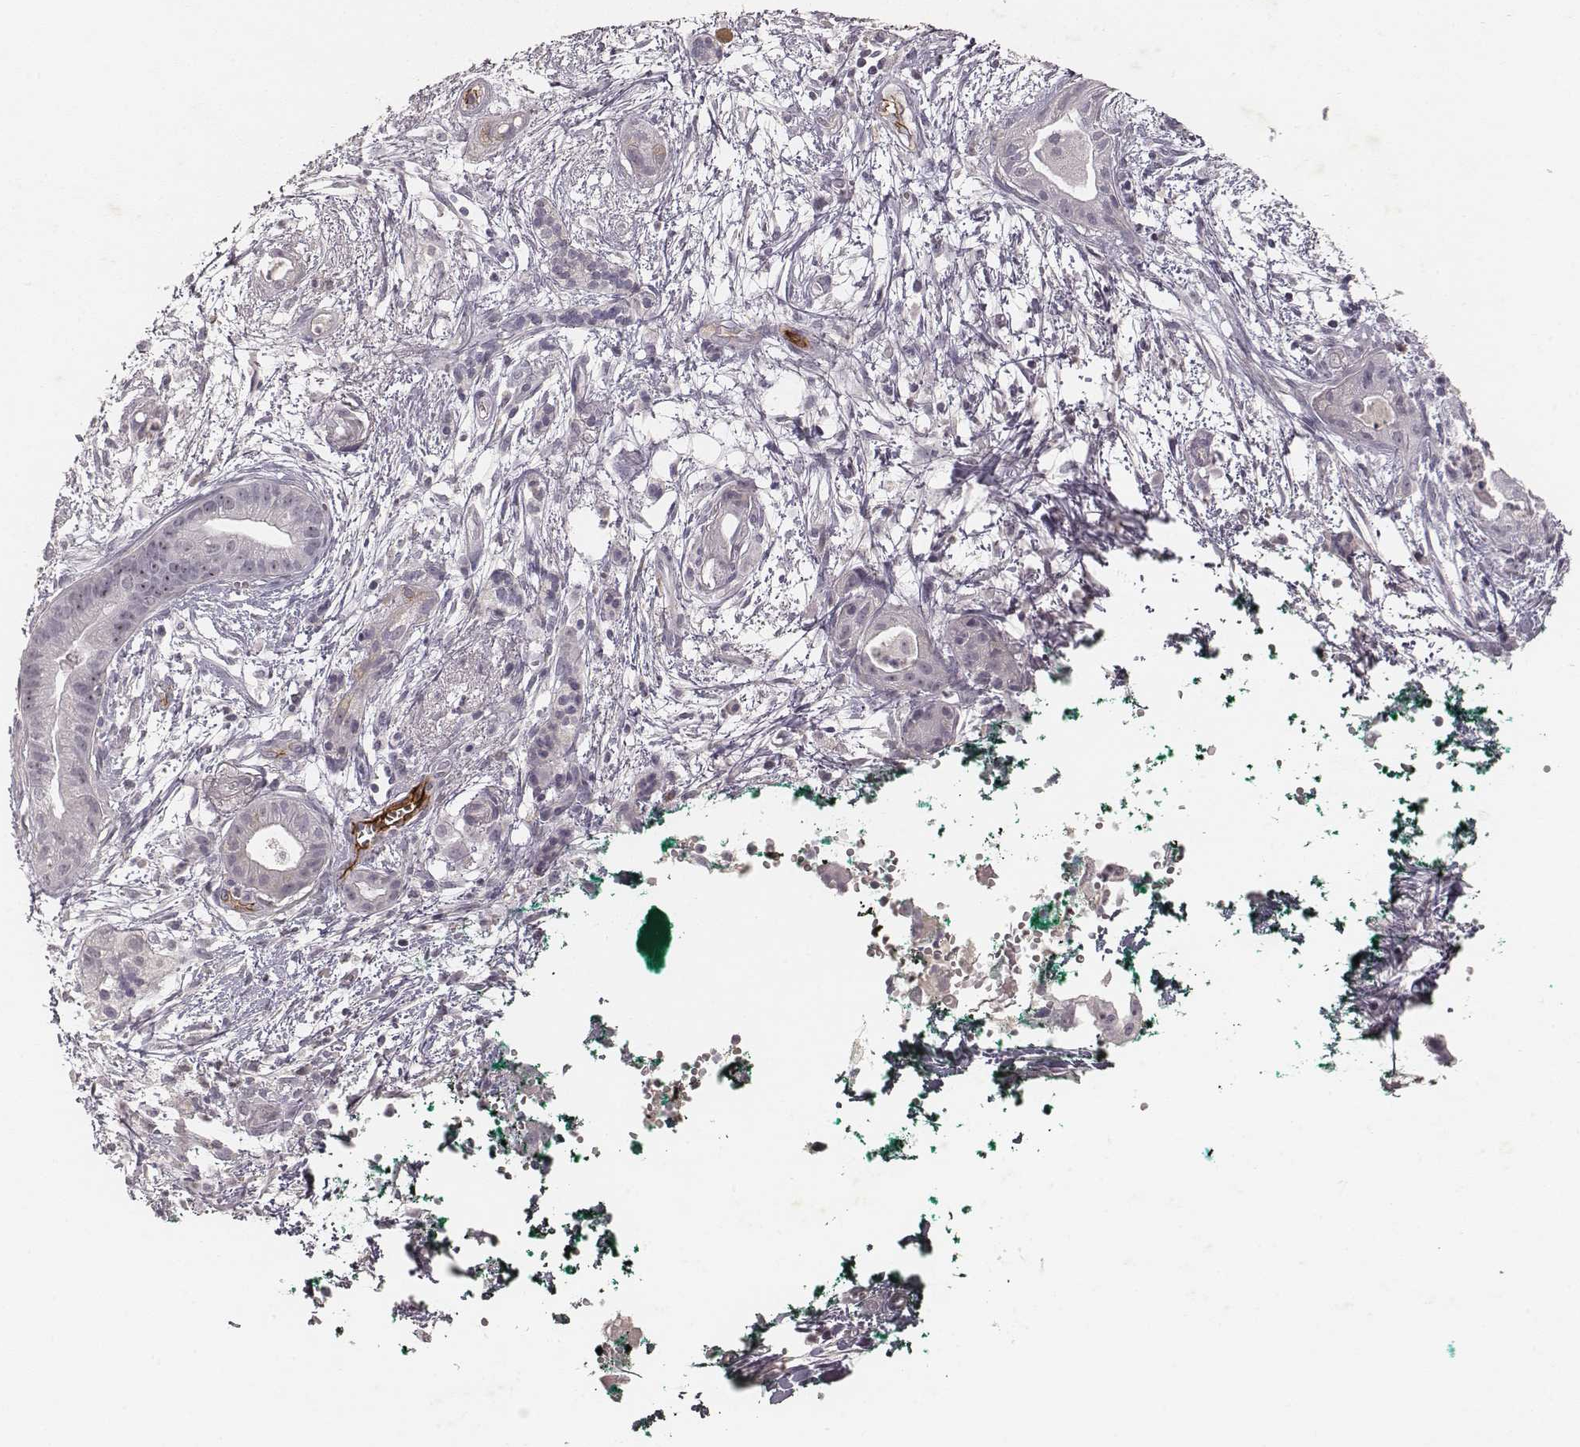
{"staining": {"intensity": "weak", "quantity": "<25%", "location": "nuclear"}, "tissue": "pancreatic cancer", "cell_type": "Tumor cells", "image_type": "cancer", "snomed": [{"axis": "morphology", "description": "Normal tissue, NOS"}, {"axis": "morphology", "description": "Adenocarcinoma, NOS"}, {"axis": "topography", "description": "Lymph node"}, {"axis": "topography", "description": "Pancreas"}], "caption": "There is no significant positivity in tumor cells of adenocarcinoma (pancreatic). (Brightfield microscopy of DAB immunohistochemistry at high magnification).", "gene": "MADCAM1", "patient": {"sex": "female", "age": 58}}